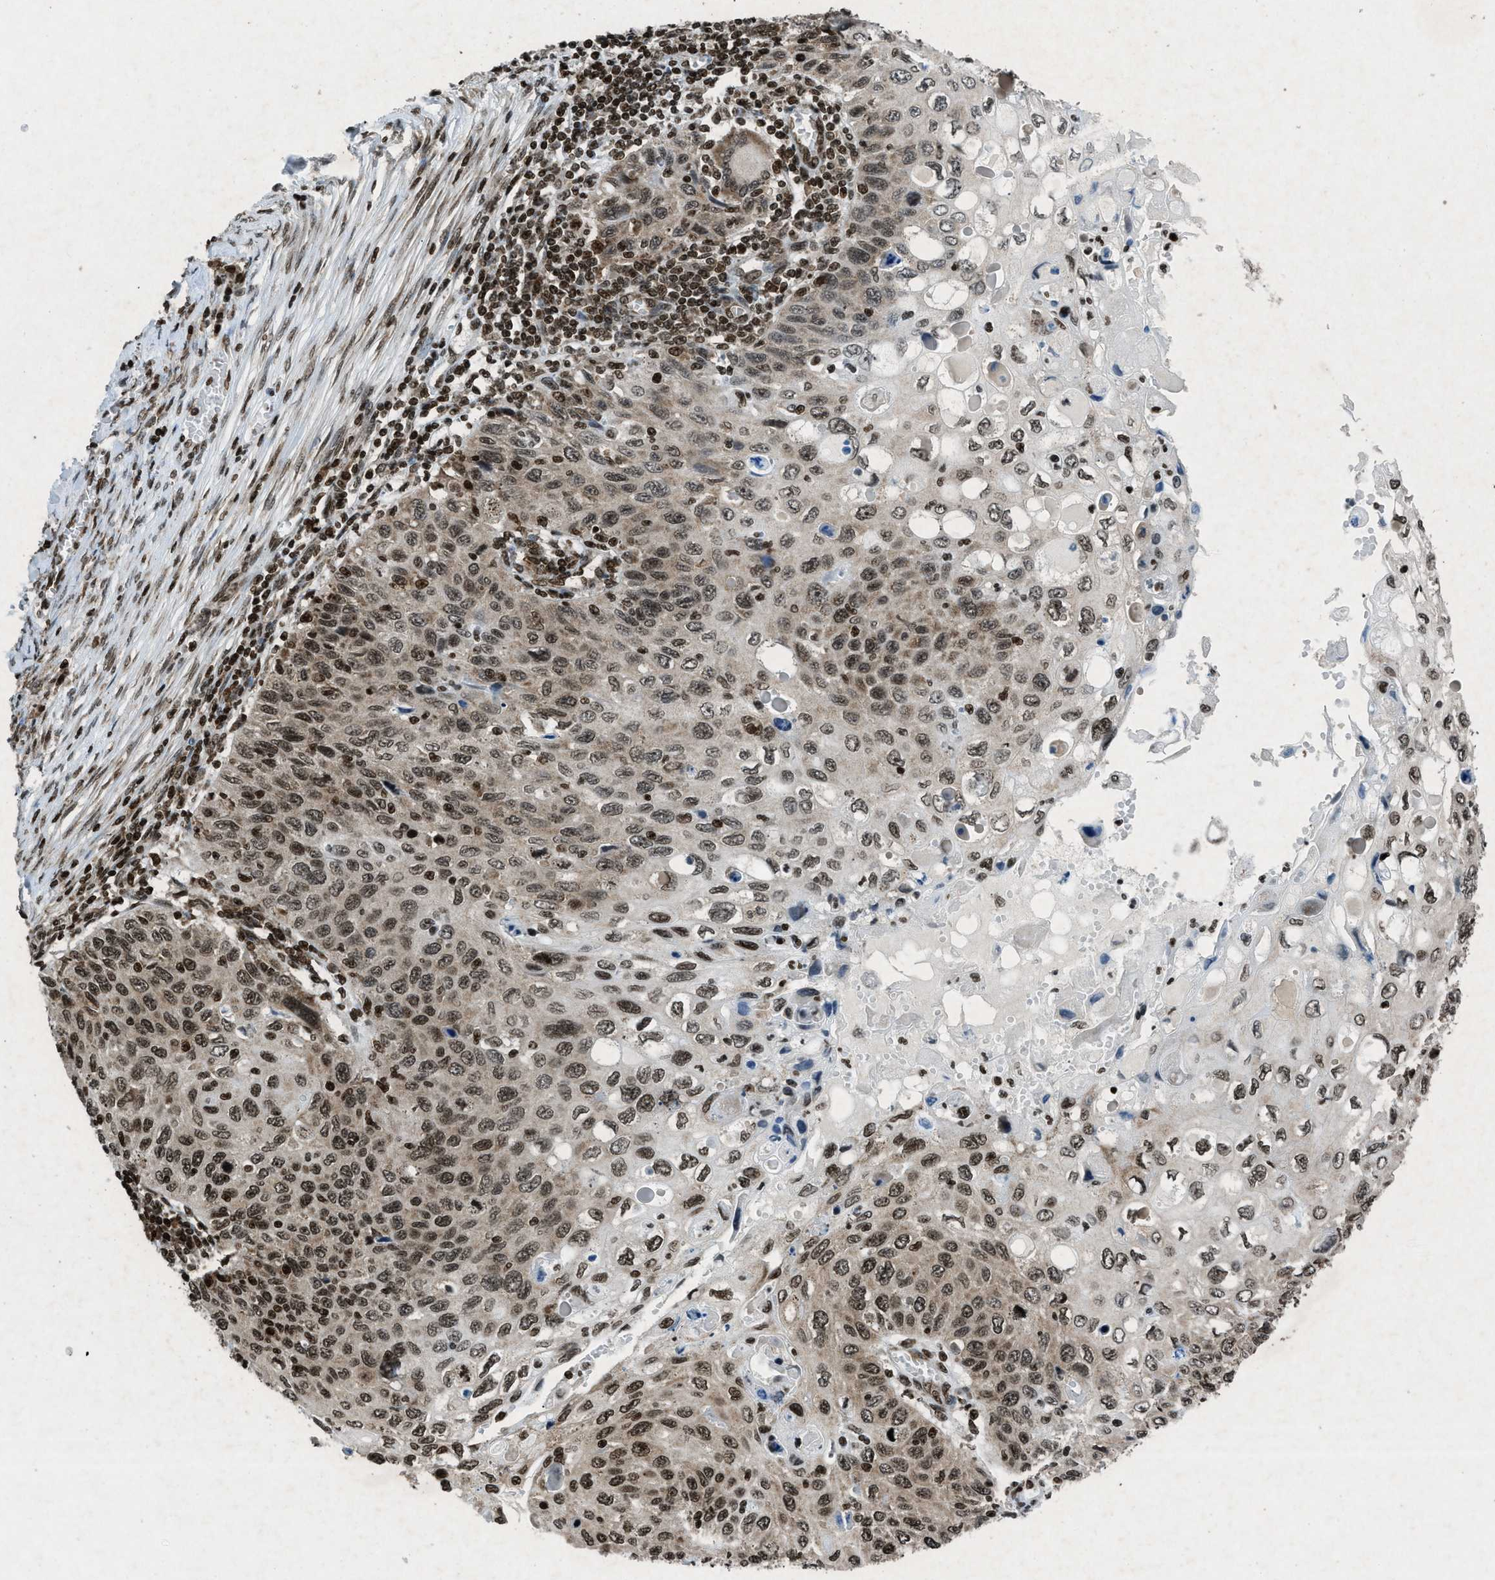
{"staining": {"intensity": "moderate", "quantity": ">75%", "location": "nuclear"}, "tissue": "cervical cancer", "cell_type": "Tumor cells", "image_type": "cancer", "snomed": [{"axis": "morphology", "description": "Squamous cell carcinoma, NOS"}, {"axis": "topography", "description": "Cervix"}], "caption": "A brown stain highlights moderate nuclear expression of a protein in cervical cancer tumor cells.", "gene": "NXF1", "patient": {"sex": "female", "age": 70}}